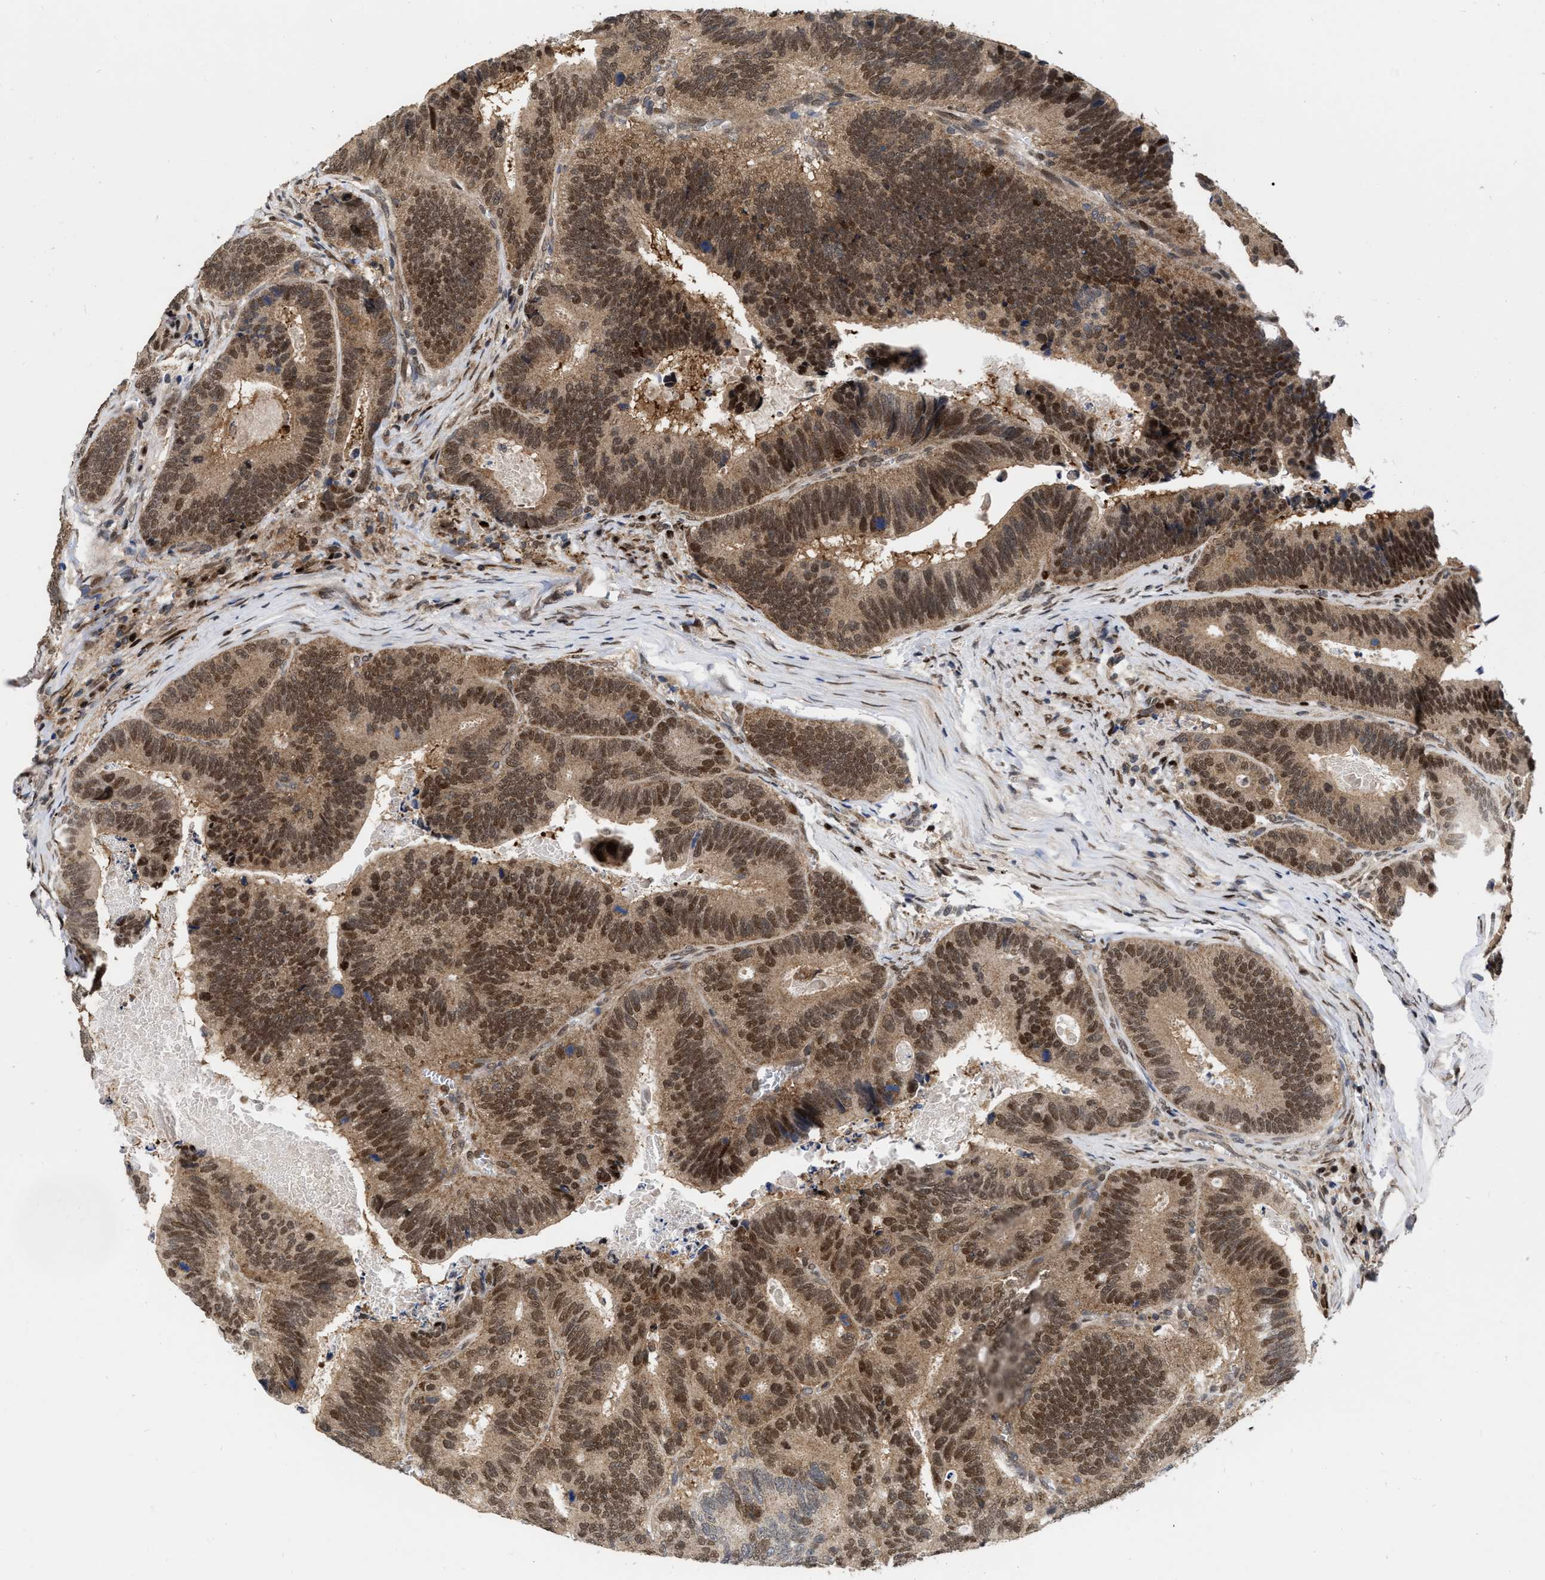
{"staining": {"intensity": "moderate", "quantity": ">75%", "location": "cytoplasmic/membranous,nuclear"}, "tissue": "colorectal cancer", "cell_type": "Tumor cells", "image_type": "cancer", "snomed": [{"axis": "morphology", "description": "Inflammation, NOS"}, {"axis": "morphology", "description": "Adenocarcinoma, NOS"}, {"axis": "topography", "description": "Colon"}], "caption": "Immunohistochemical staining of human colorectal cancer reveals medium levels of moderate cytoplasmic/membranous and nuclear expression in about >75% of tumor cells. The staining was performed using DAB to visualize the protein expression in brown, while the nuclei were stained in blue with hematoxylin (Magnification: 20x).", "gene": "MDM4", "patient": {"sex": "male", "age": 72}}